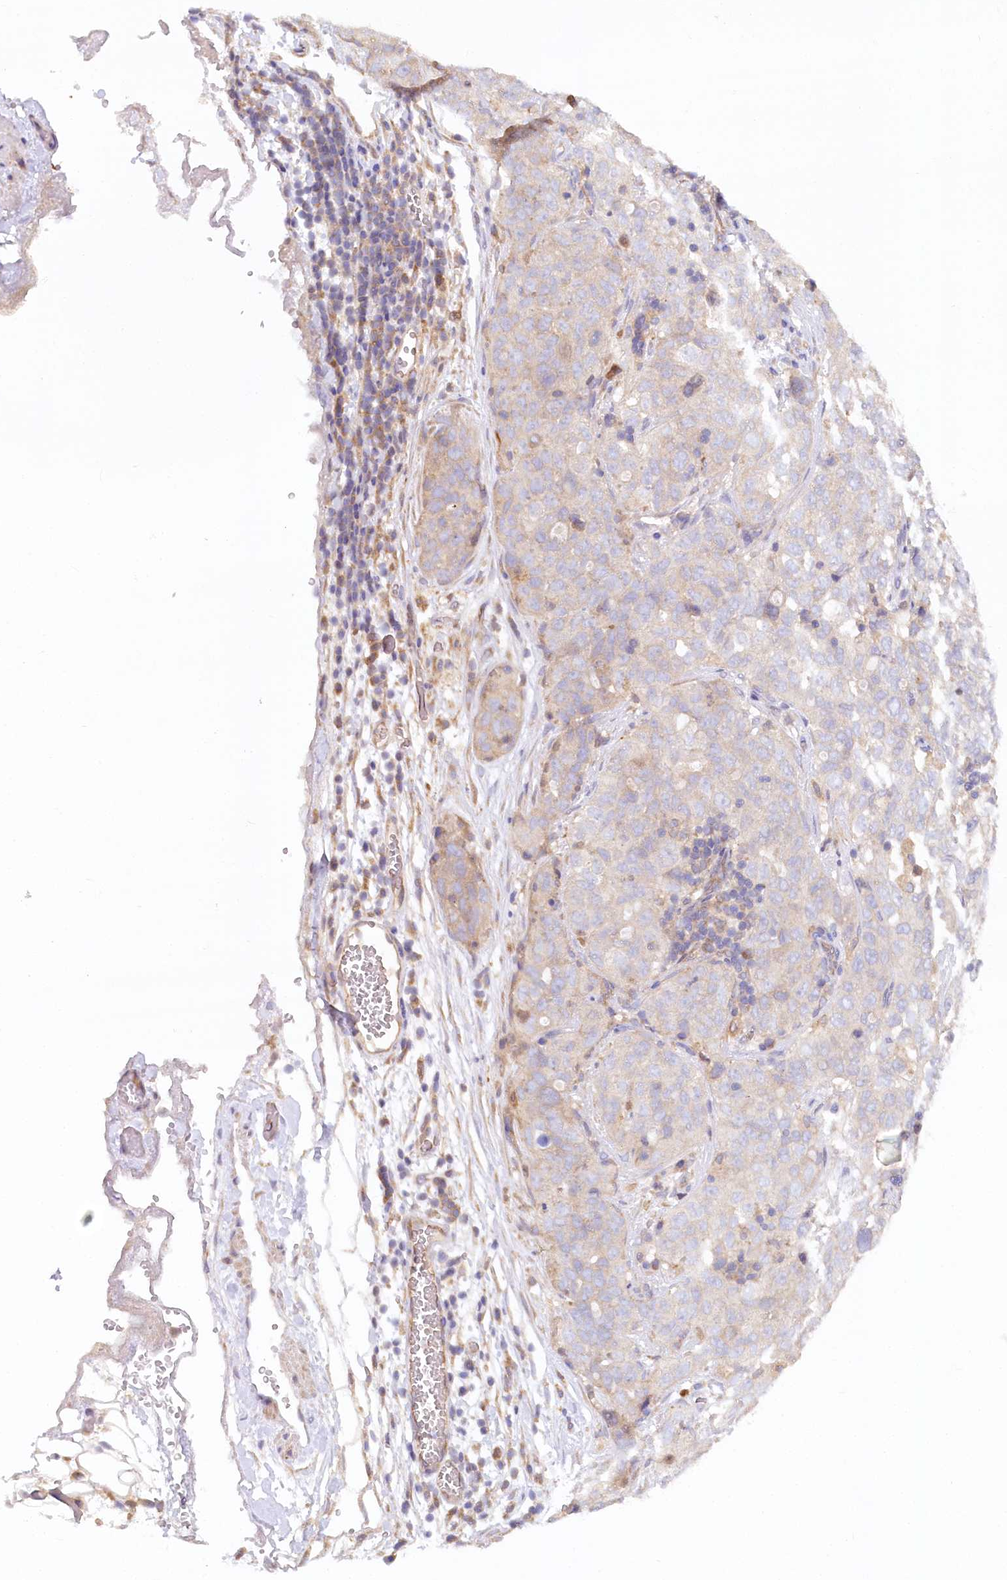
{"staining": {"intensity": "weak", "quantity": "<25%", "location": "cytoplasmic/membranous"}, "tissue": "stomach cancer", "cell_type": "Tumor cells", "image_type": "cancer", "snomed": [{"axis": "morphology", "description": "Normal tissue, NOS"}, {"axis": "morphology", "description": "Adenocarcinoma, NOS"}, {"axis": "topography", "description": "Lymph node"}, {"axis": "topography", "description": "Stomach"}], "caption": "Micrograph shows no protein expression in tumor cells of stomach cancer tissue.", "gene": "PAIP2", "patient": {"sex": "male", "age": 48}}